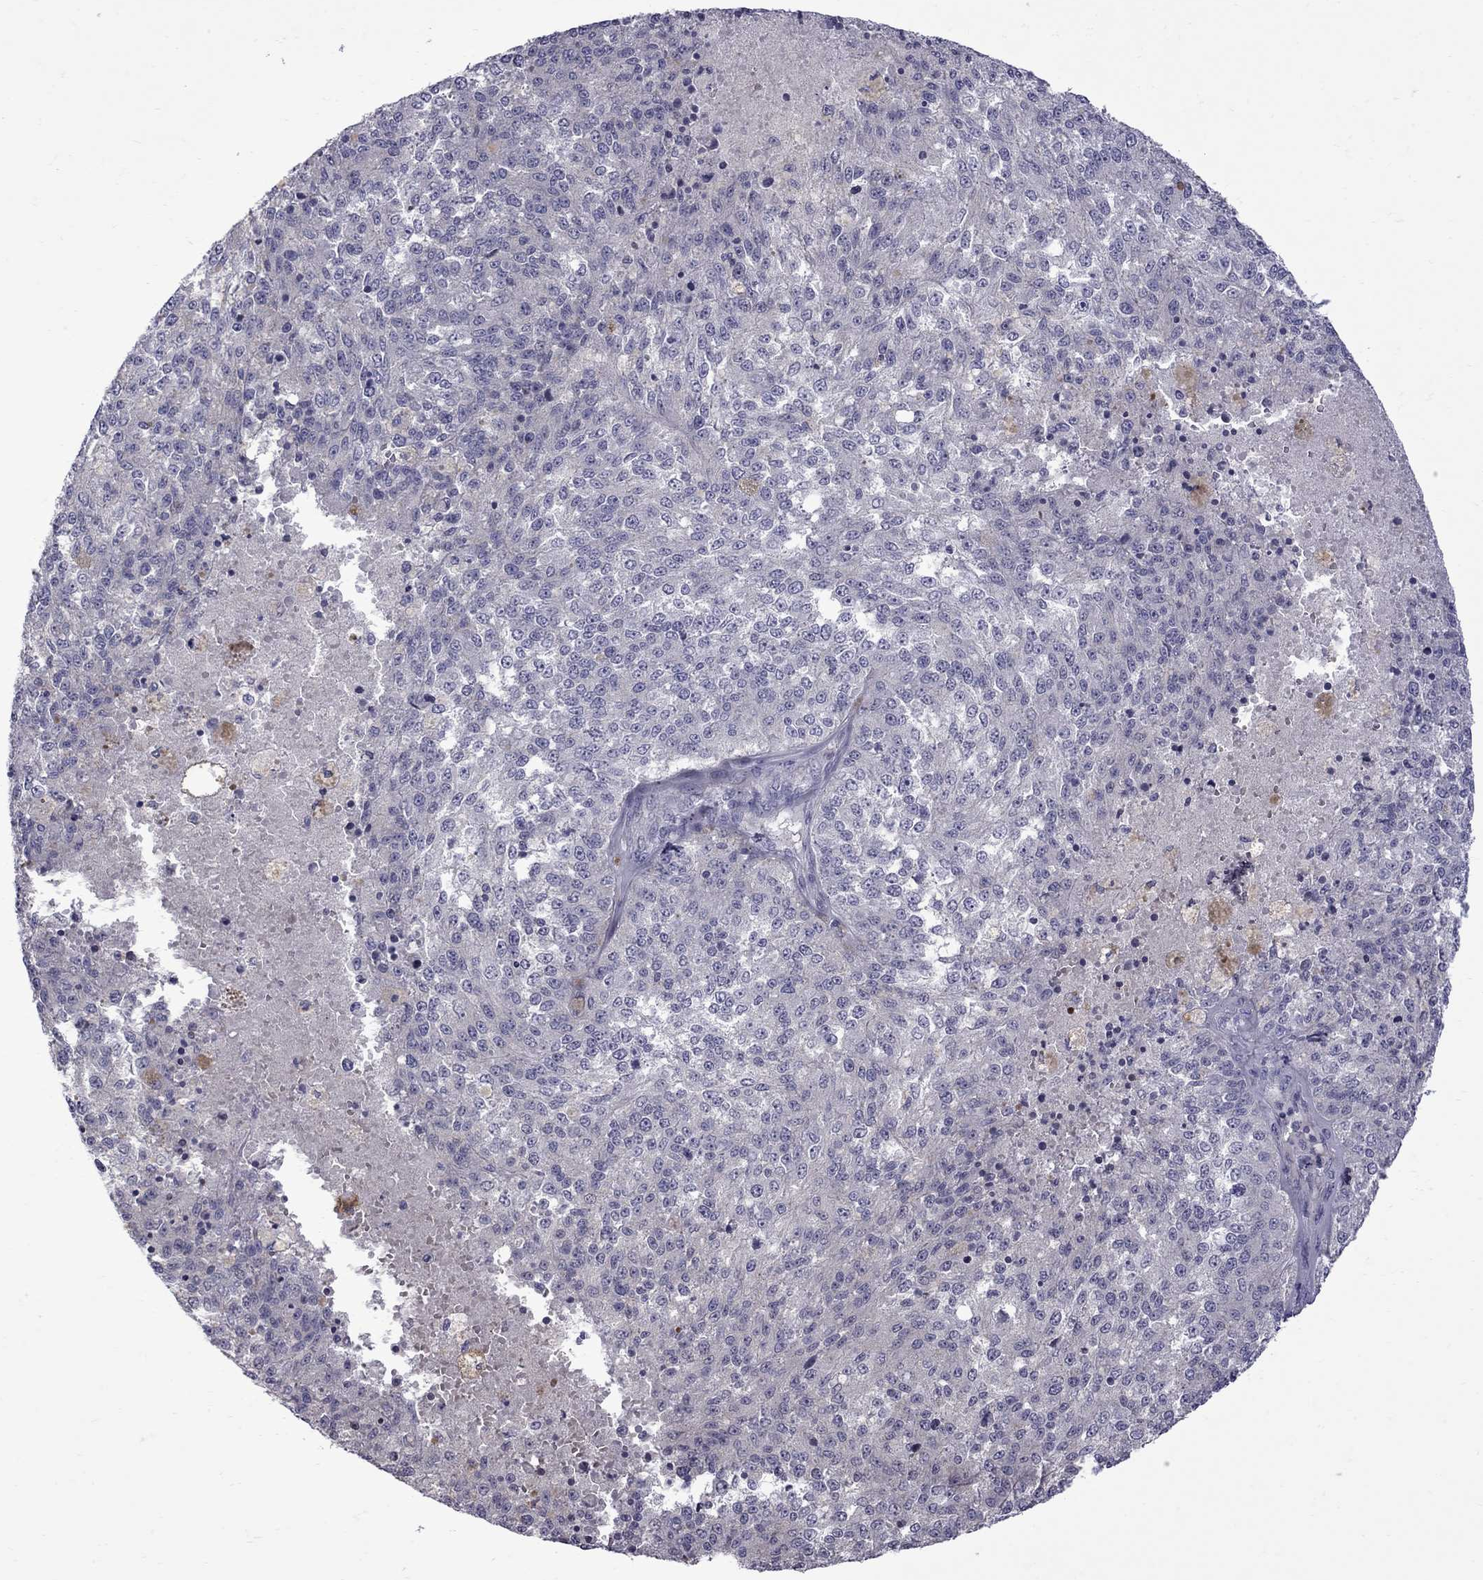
{"staining": {"intensity": "negative", "quantity": "none", "location": "none"}, "tissue": "melanoma", "cell_type": "Tumor cells", "image_type": "cancer", "snomed": [{"axis": "morphology", "description": "Malignant melanoma, Metastatic site"}, {"axis": "topography", "description": "Lymph node"}], "caption": "Human malignant melanoma (metastatic site) stained for a protein using immunohistochemistry displays no staining in tumor cells.", "gene": "NRARP", "patient": {"sex": "female", "age": 64}}